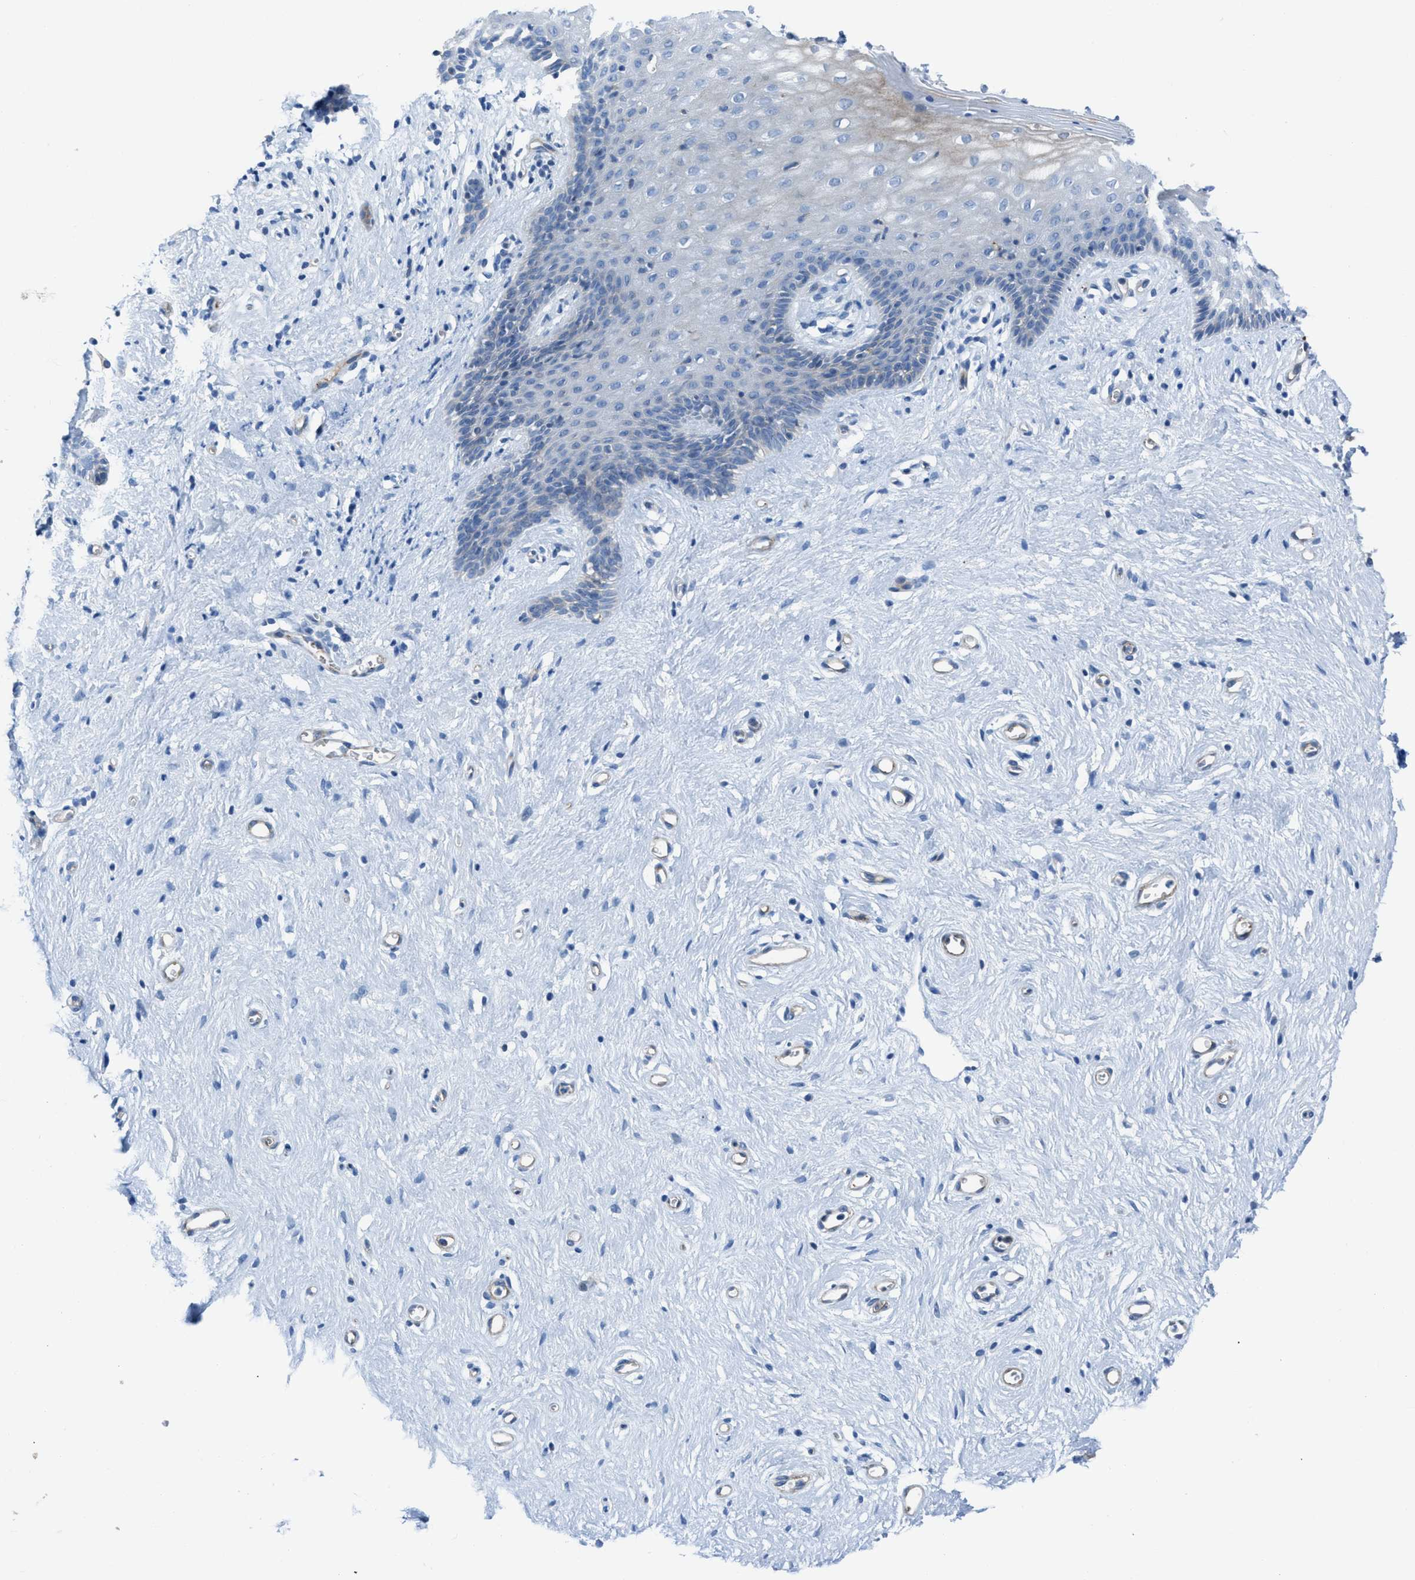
{"staining": {"intensity": "weak", "quantity": "<25%", "location": "cytoplasmic/membranous,nuclear"}, "tissue": "vagina", "cell_type": "Squamous epithelial cells", "image_type": "normal", "snomed": [{"axis": "morphology", "description": "Normal tissue, NOS"}, {"axis": "topography", "description": "Vagina"}], "caption": "Vagina stained for a protein using IHC exhibits no expression squamous epithelial cells.", "gene": "KCNH7", "patient": {"sex": "female", "age": 44}}